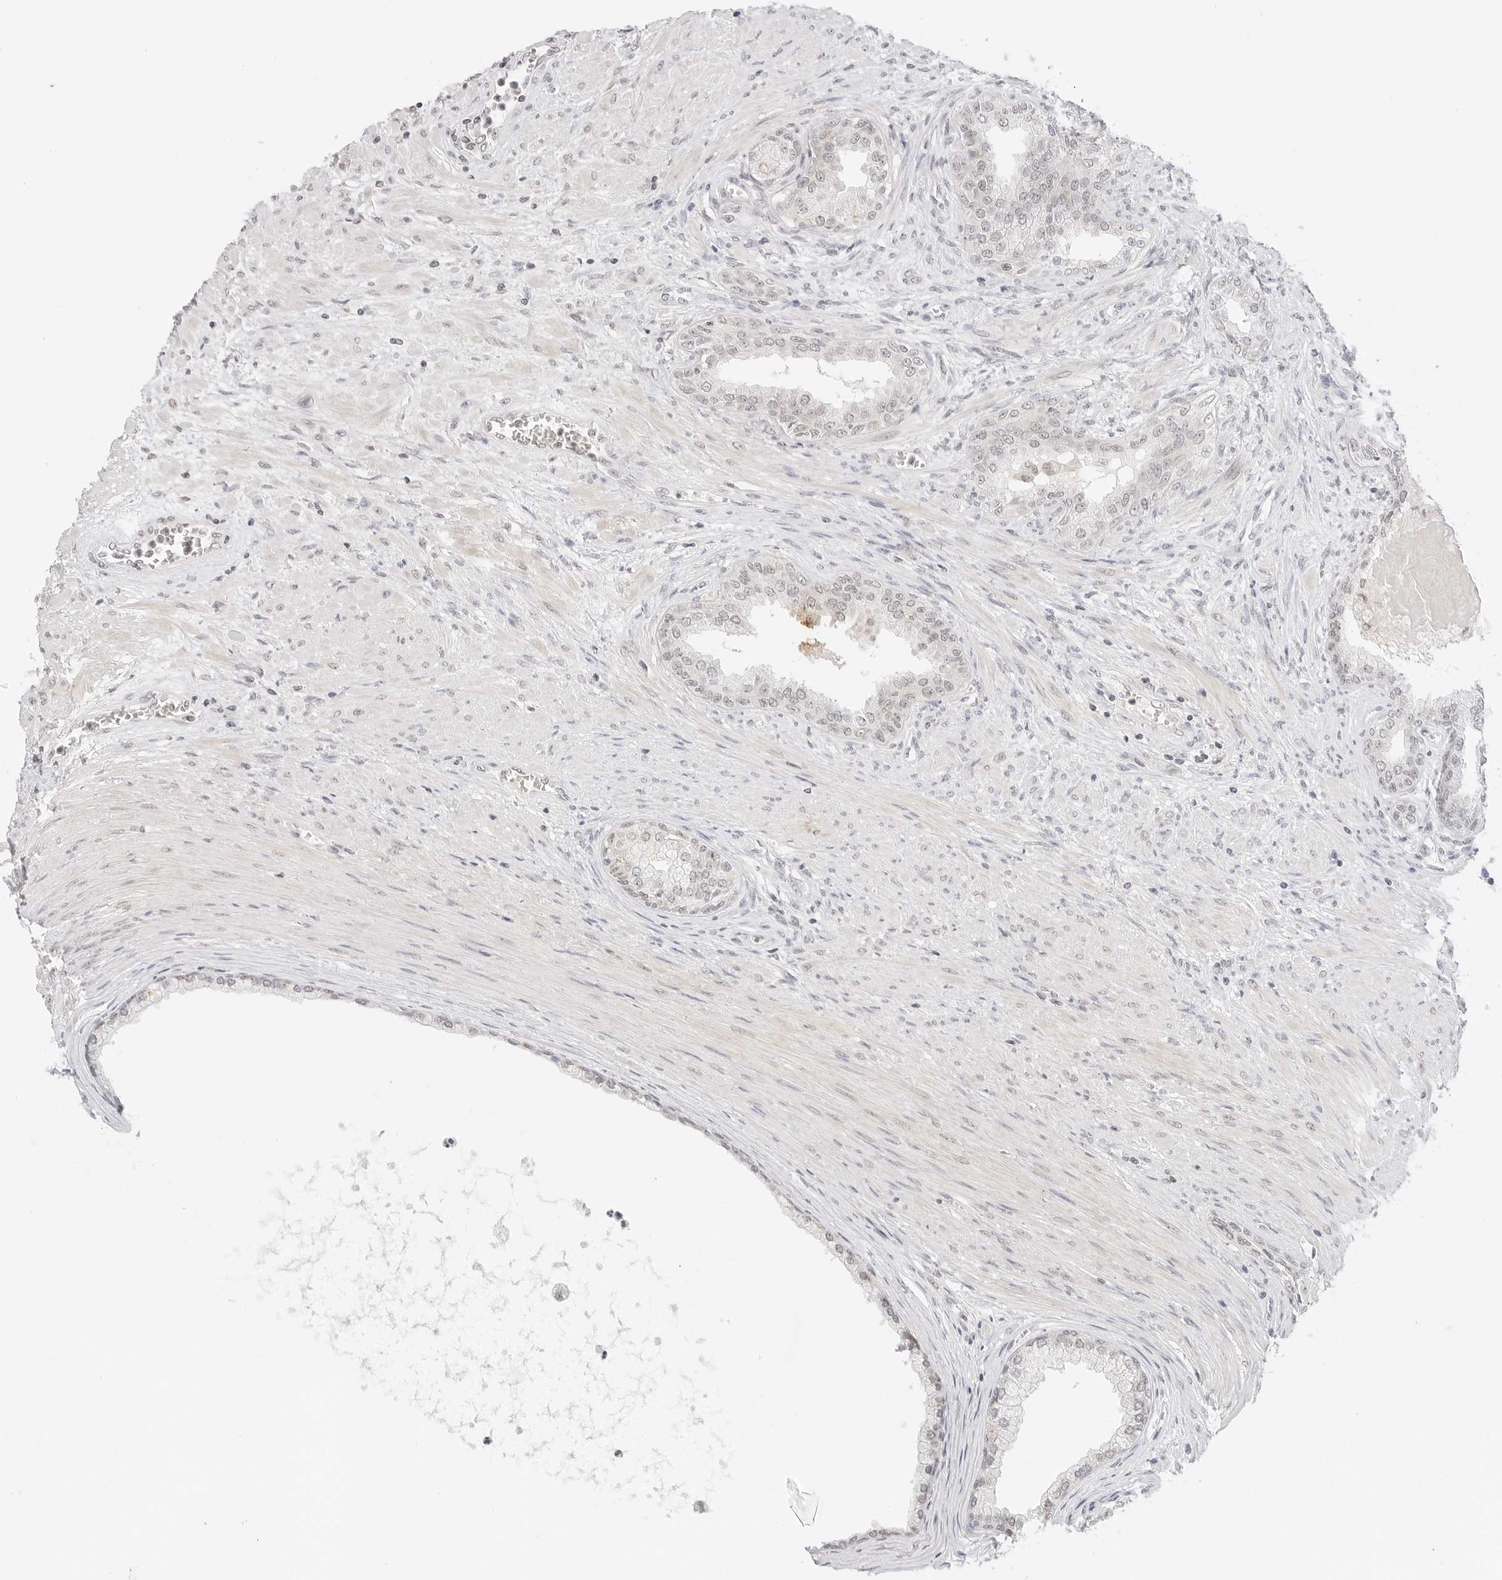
{"staining": {"intensity": "negative", "quantity": "none", "location": "none"}, "tissue": "prostate cancer", "cell_type": "Tumor cells", "image_type": "cancer", "snomed": [{"axis": "morphology", "description": "Normal tissue, NOS"}, {"axis": "morphology", "description": "Adenocarcinoma, Low grade"}, {"axis": "topography", "description": "Prostate"}, {"axis": "topography", "description": "Peripheral nerve tissue"}], "caption": "Immunohistochemistry histopathology image of neoplastic tissue: human adenocarcinoma (low-grade) (prostate) stained with DAB (3,3'-diaminobenzidine) exhibits no significant protein staining in tumor cells.", "gene": "GPR34", "patient": {"sex": "male", "age": 71}}